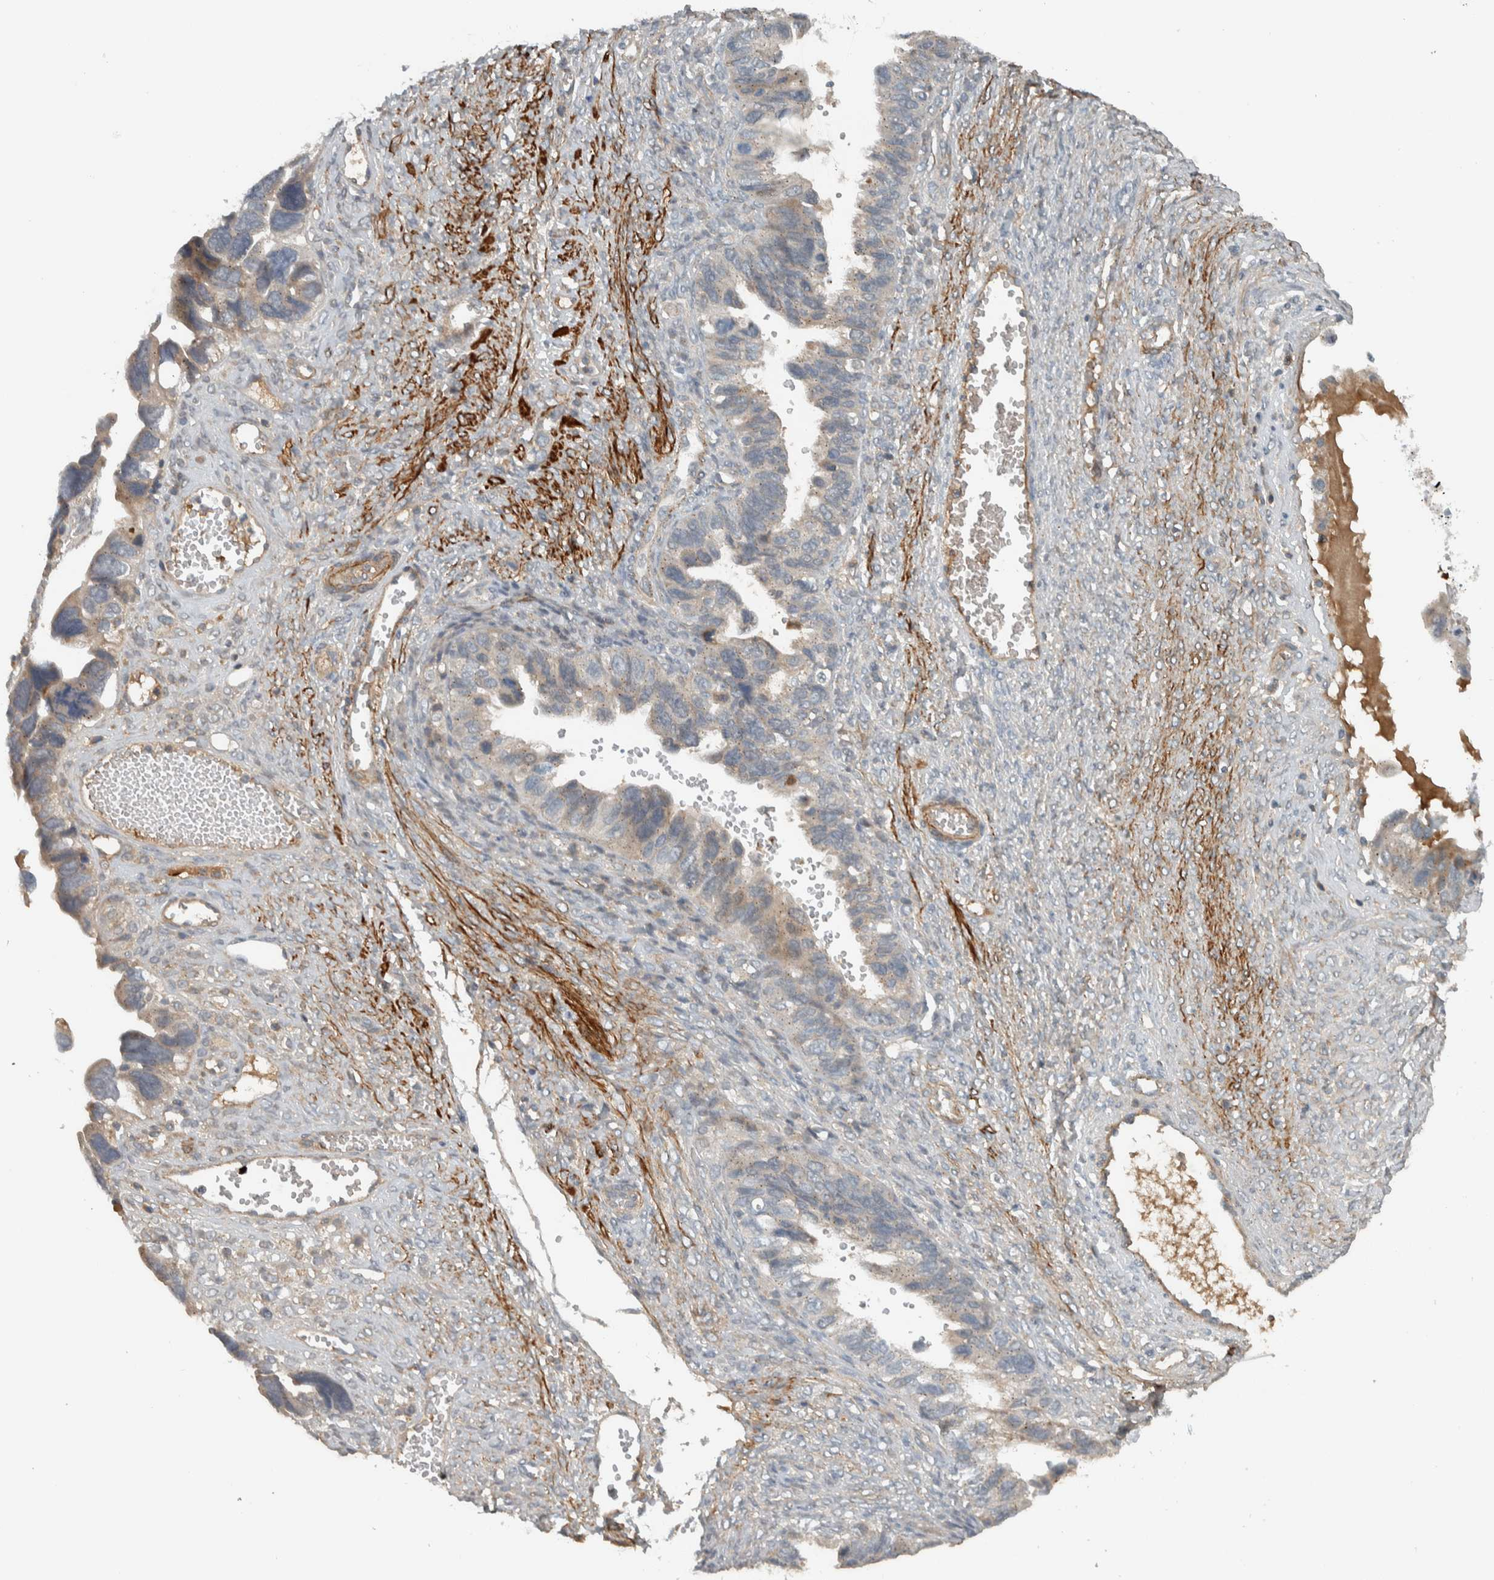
{"staining": {"intensity": "weak", "quantity": "25%-75%", "location": "cytoplasmic/membranous"}, "tissue": "ovarian cancer", "cell_type": "Tumor cells", "image_type": "cancer", "snomed": [{"axis": "morphology", "description": "Cystadenocarcinoma, serous, NOS"}, {"axis": "topography", "description": "Ovary"}], "caption": "A histopathology image of human ovarian cancer stained for a protein demonstrates weak cytoplasmic/membranous brown staining in tumor cells.", "gene": "LBHD1", "patient": {"sex": "female", "age": 79}}